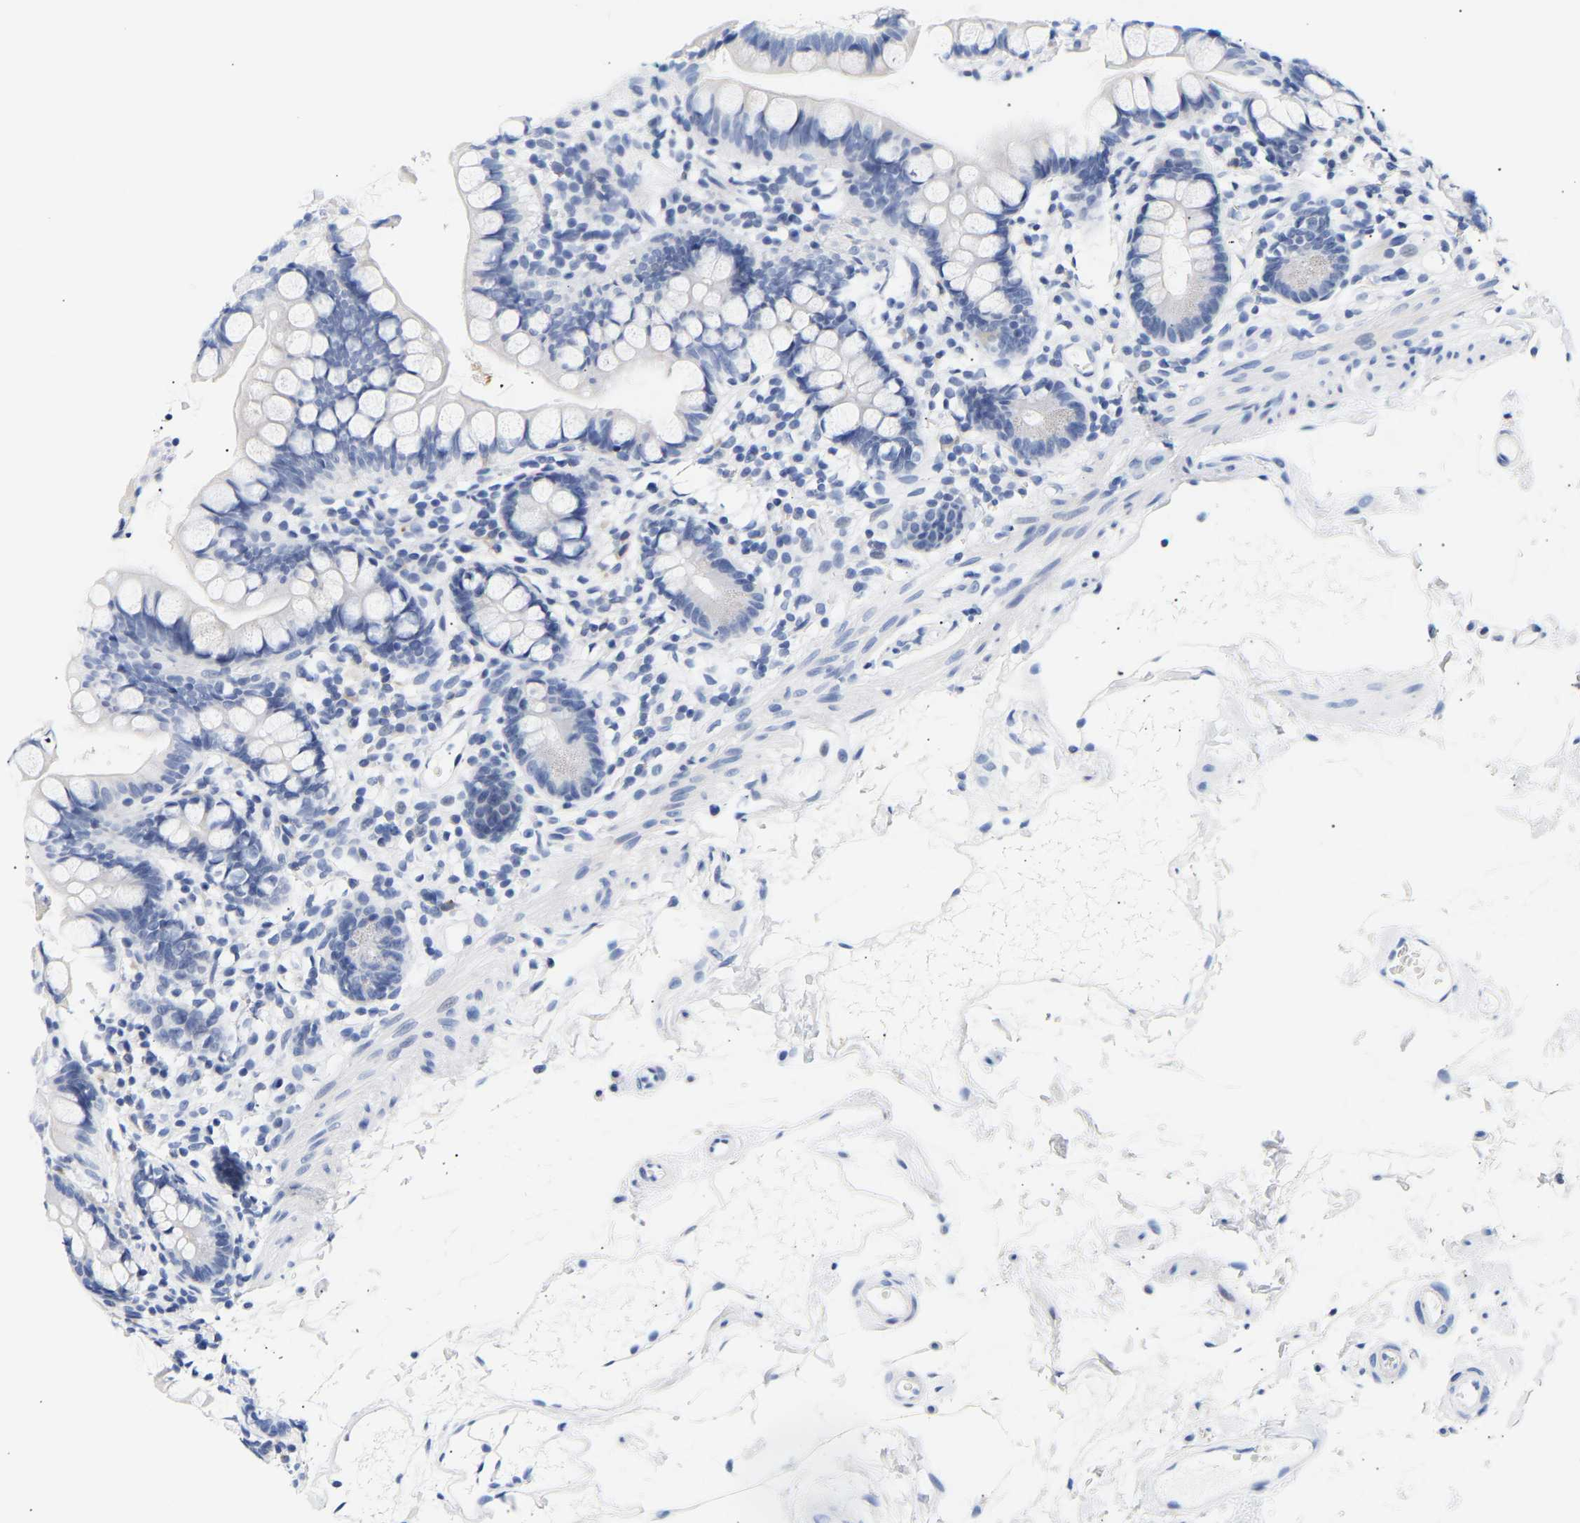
{"staining": {"intensity": "negative", "quantity": "none", "location": "none"}, "tissue": "small intestine", "cell_type": "Glandular cells", "image_type": "normal", "snomed": [{"axis": "morphology", "description": "Normal tissue, NOS"}, {"axis": "topography", "description": "Small intestine"}], "caption": "DAB immunohistochemical staining of unremarkable small intestine shows no significant positivity in glandular cells.", "gene": "SPINK2", "patient": {"sex": "female", "age": 84}}